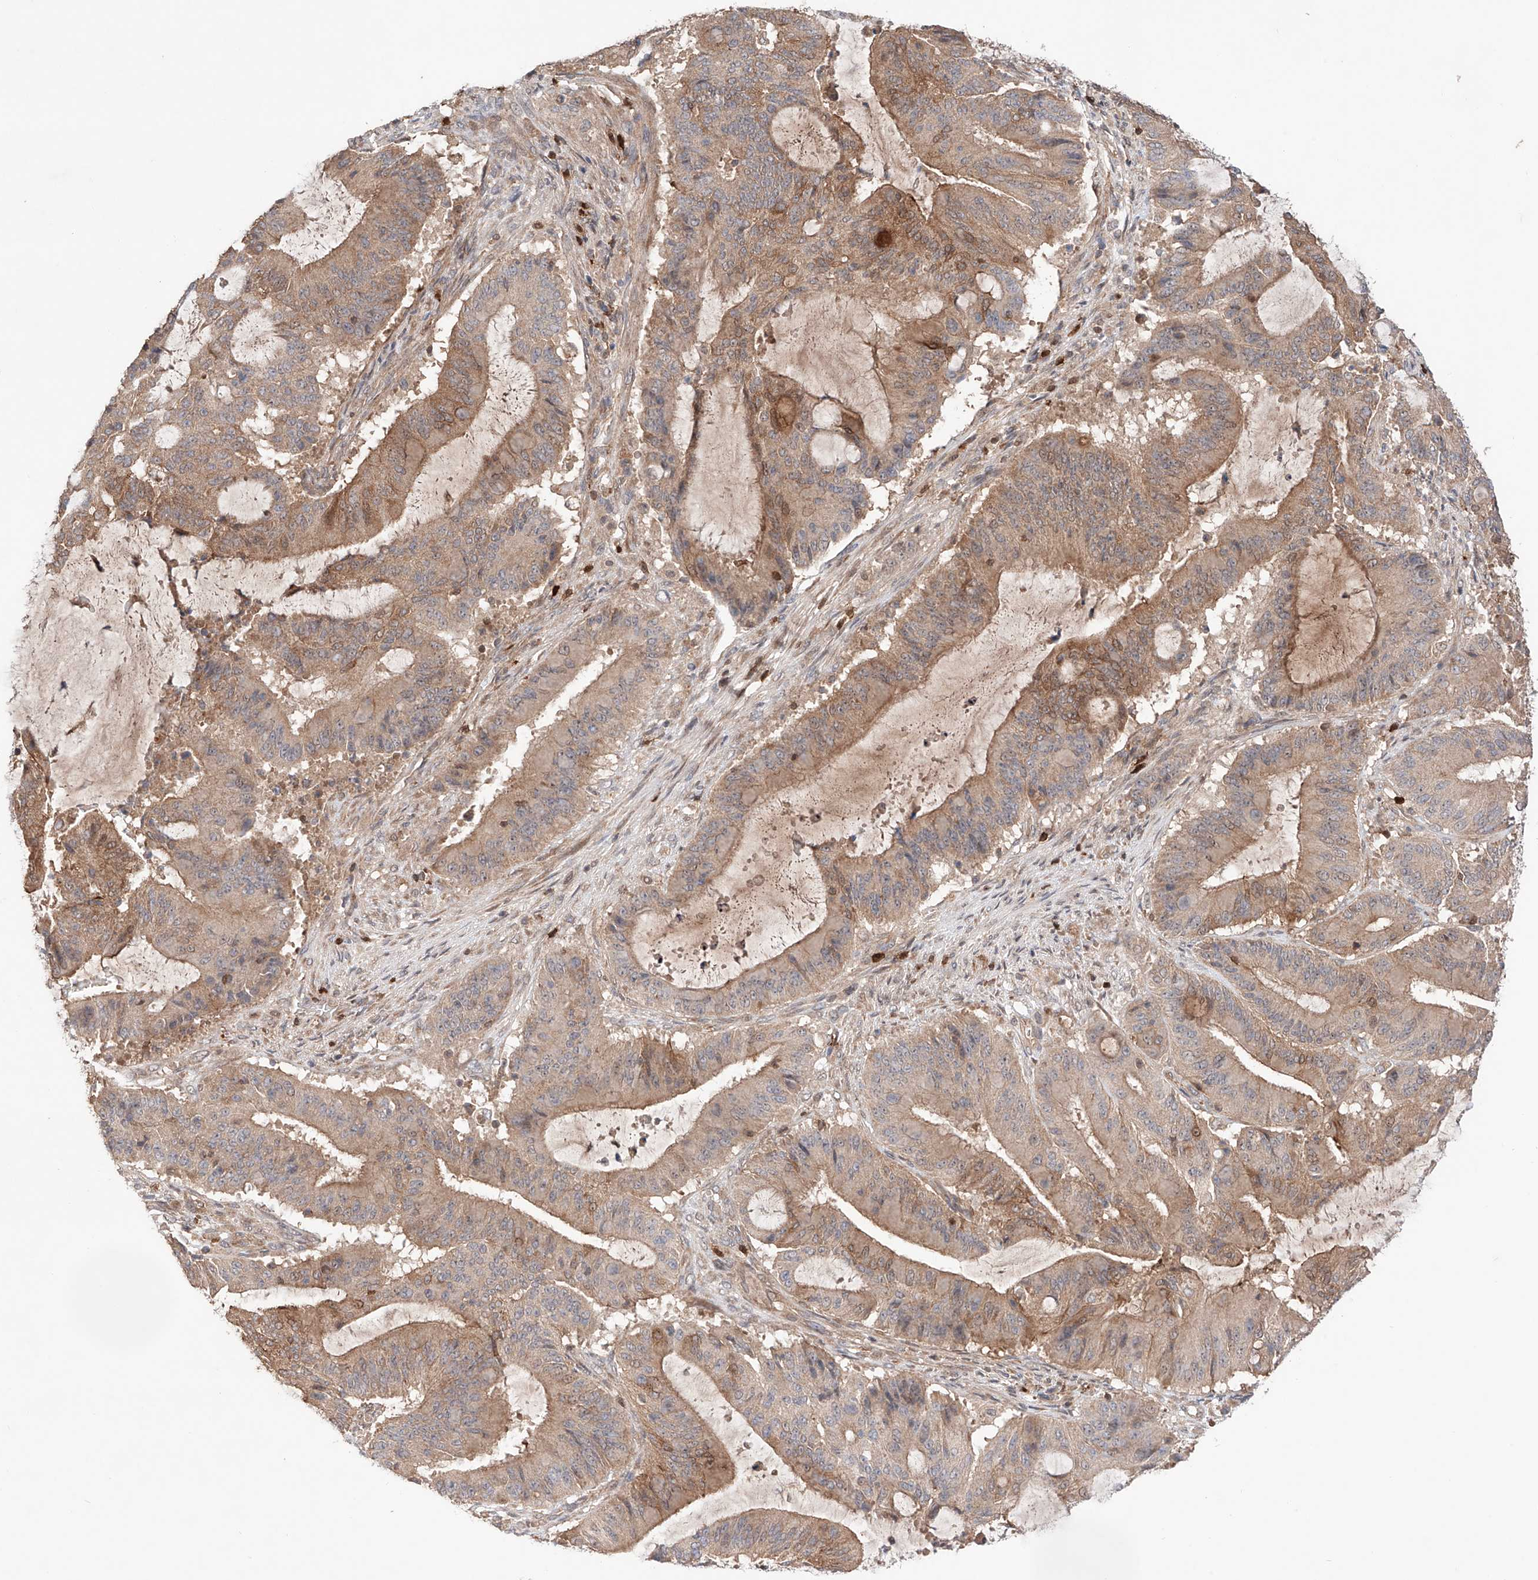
{"staining": {"intensity": "weak", "quantity": ">75%", "location": "cytoplasmic/membranous"}, "tissue": "liver cancer", "cell_type": "Tumor cells", "image_type": "cancer", "snomed": [{"axis": "morphology", "description": "Normal tissue, NOS"}, {"axis": "morphology", "description": "Cholangiocarcinoma"}, {"axis": "topography", "description": "Liver"}, {"axis": "topography", "description": "Peripheral nerve tissue"}], "caption": "Protein staining reveals weak cytoplasmic/membranous positivity in approximately >75% of tumor cells in liver cancer (cholangiocarcinoma).", "gene": "IGSF22", "patient": {"sex": "female", "age": 73}}